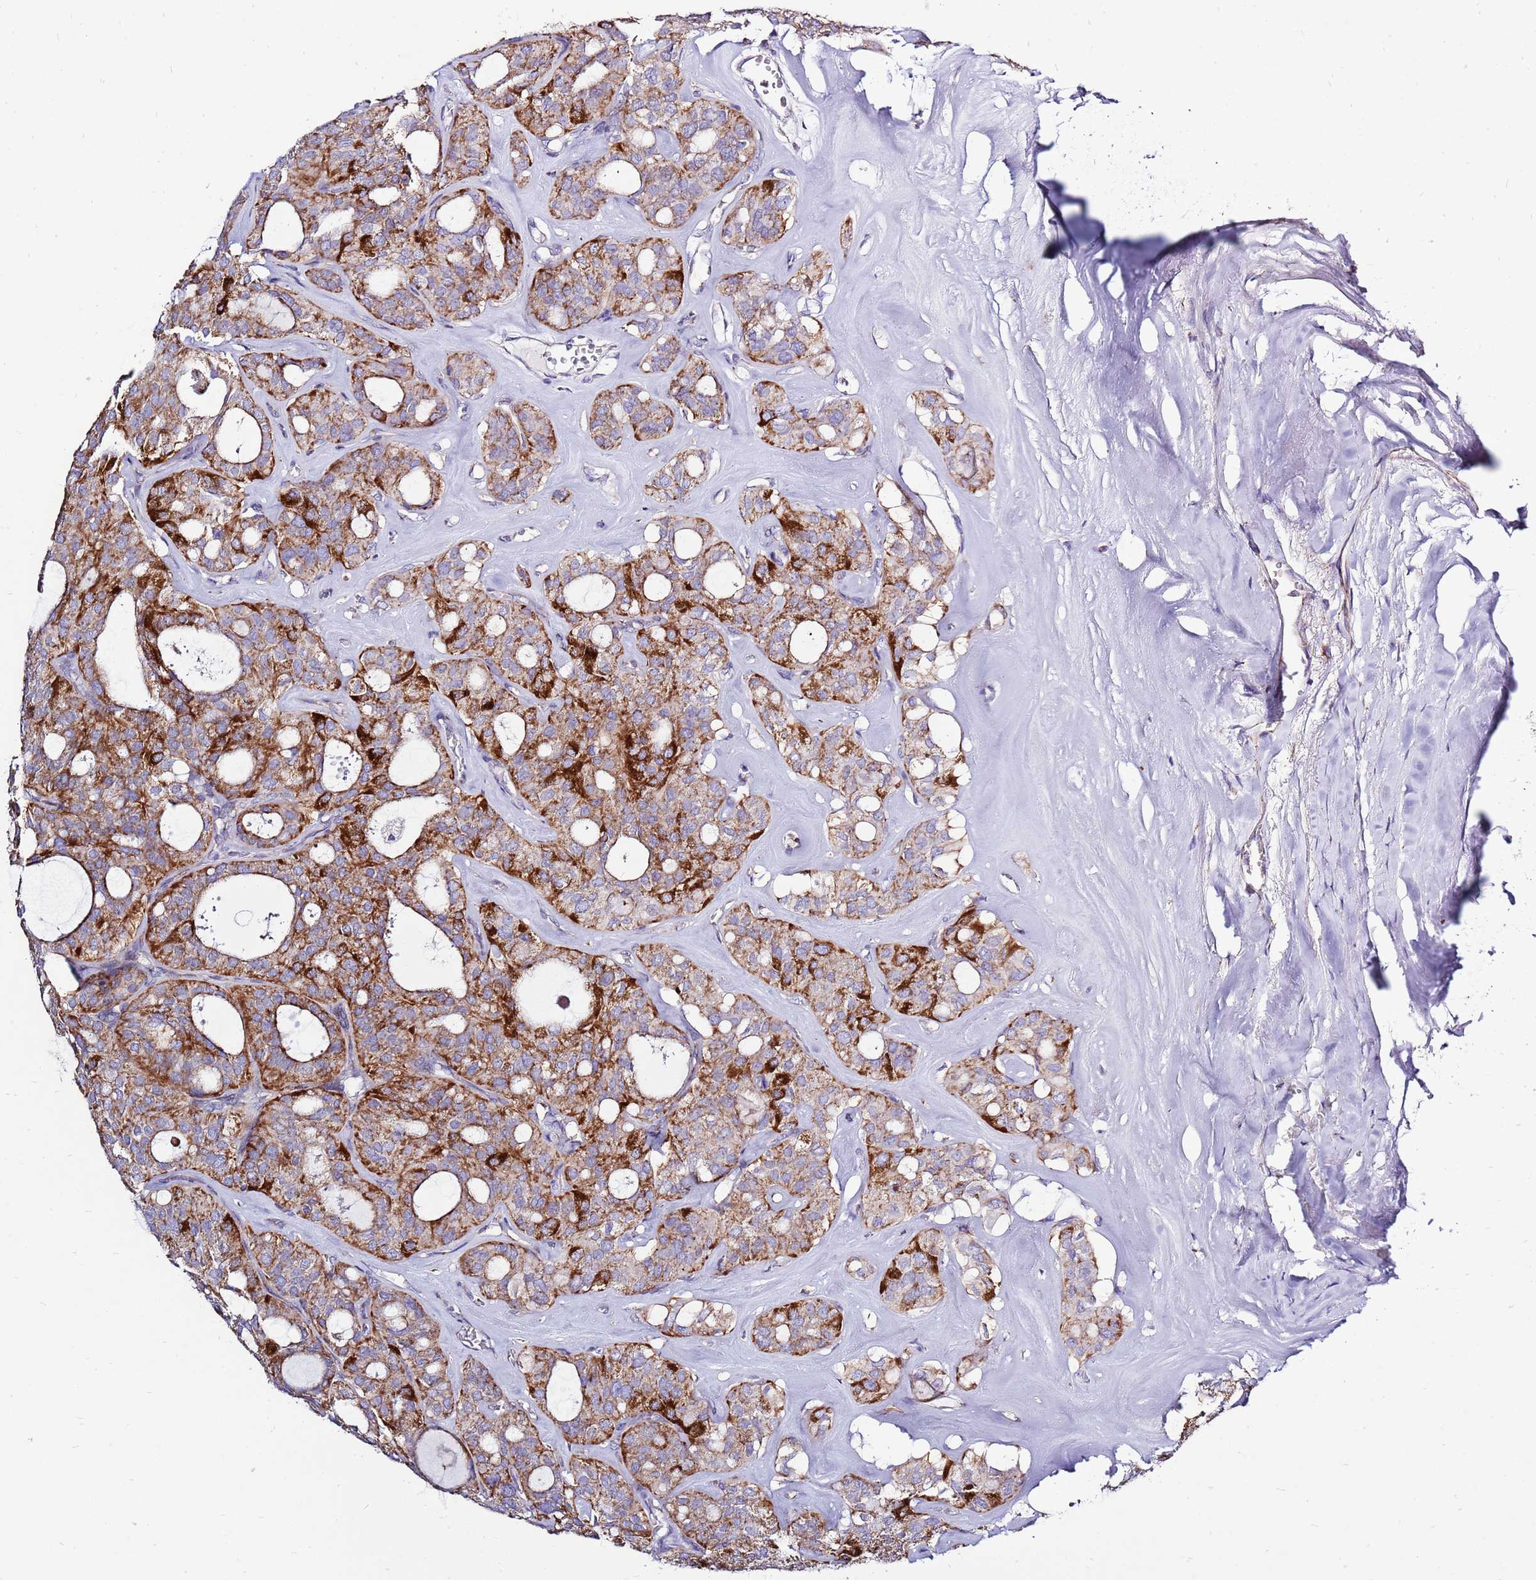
{"staining": {"intensity": "strong", "quantity": "<25%", "location": "cytoplasmic/membranous"}, "tissue": "thyroid cancer", "cell_type": "Tumor cells", "image_type": "cancer", "snomed": [{"axis": "morphology", "description": "Follicular adenoma carcinoma, NOS"}, {"axis": "topography", "description": "Thyroid gland"}], "caption": "Strong cytoplasmic/membranous expression is identified in about <25% of tumor cells in thyroid cancer.", "gene": "IGF1R", "patient": {"sex": "male", "age": 75}}